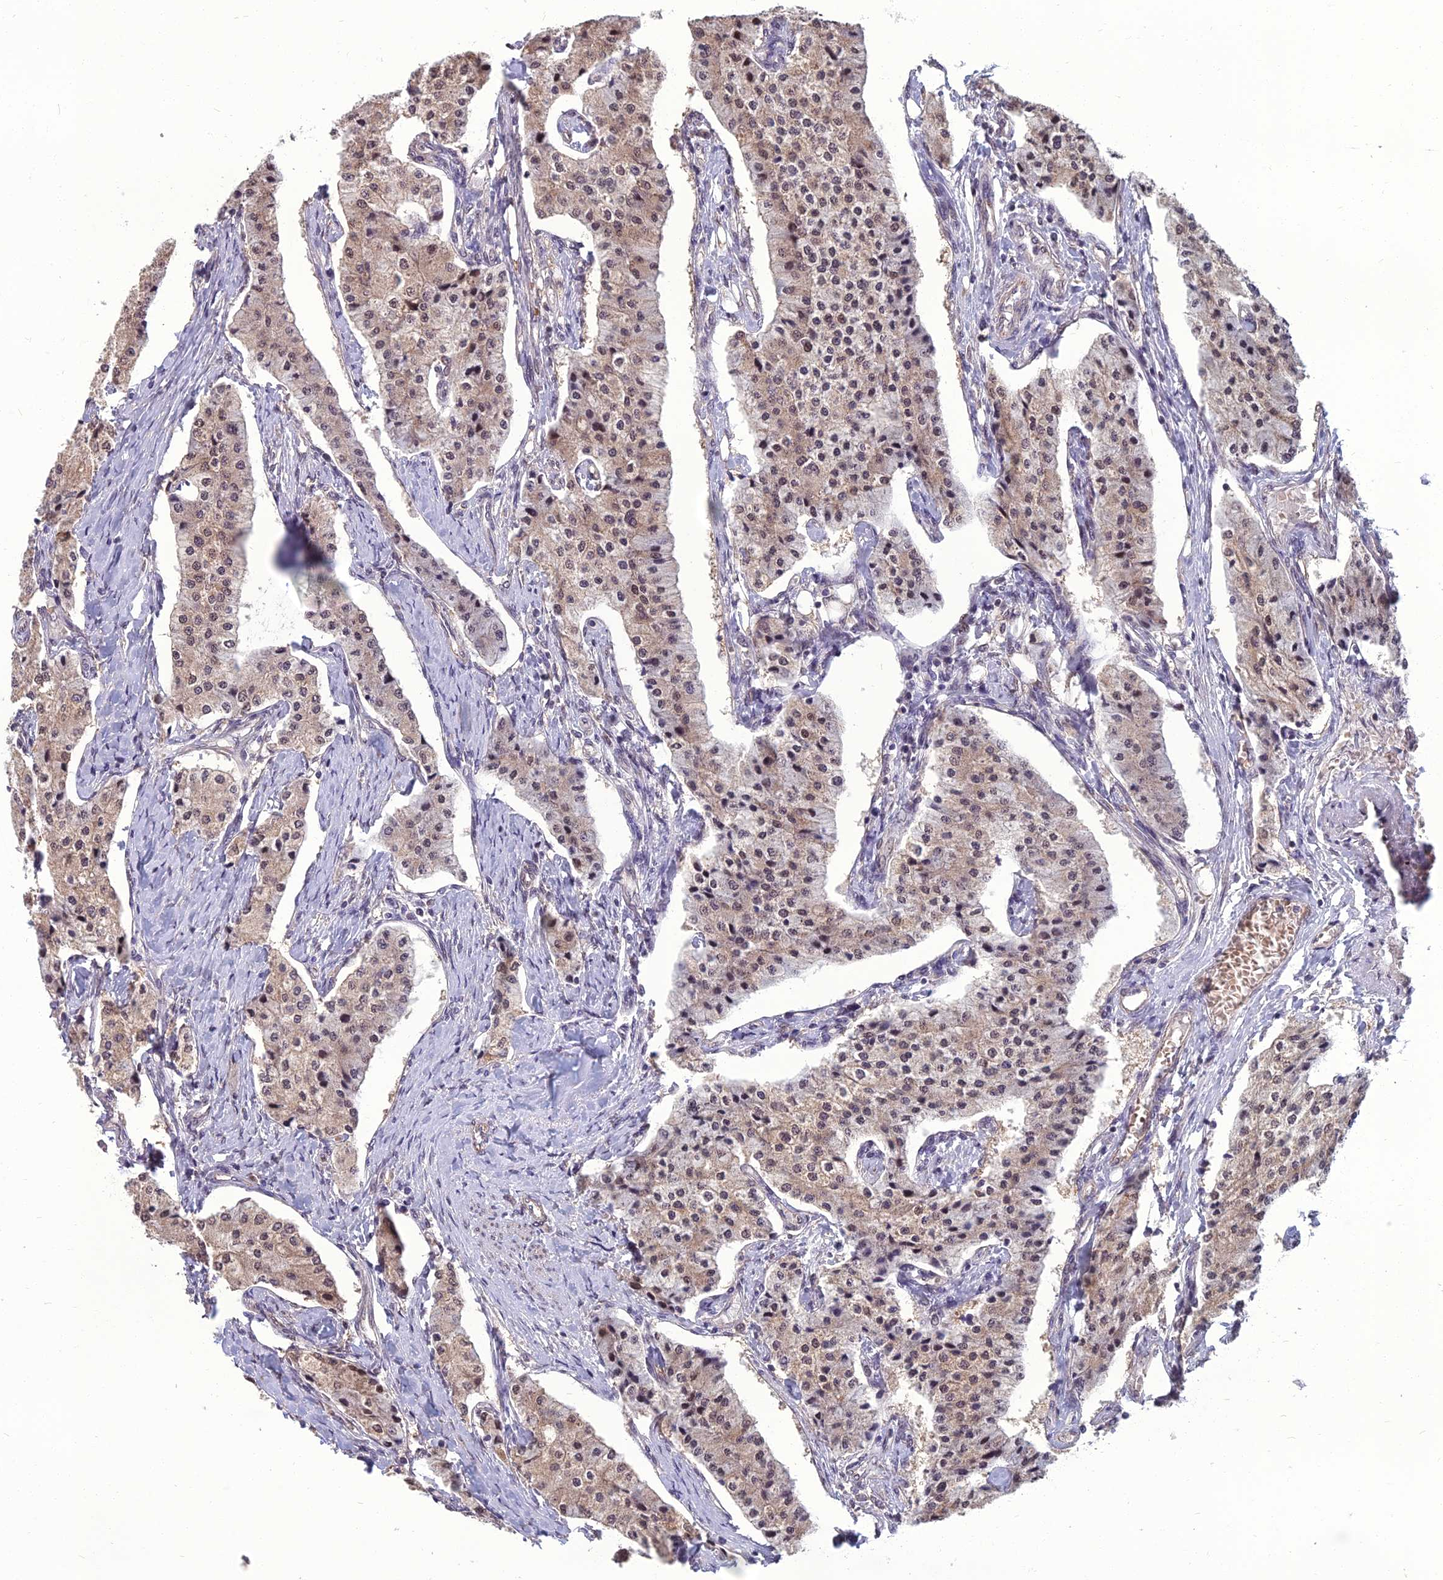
{"staining": {"intensity": "moderate", "quantity": ">75%", "location": "nuclear"}, "tissue": "carcinoid", "cell_type": "Tumor cells", "image_type": "cancer", "snomed": [{"axis": "morphology", "description": "Carcinoid, malignant, NOS"}, {"axis": "topography", "description": "Colon"}], "caption": "The immunohistochemical stain labels moderate nuclear staining in tumor cells of carcinoid tissue.", "gene": "NR4A3", "patient": {"sex": "female", "age": 52}}